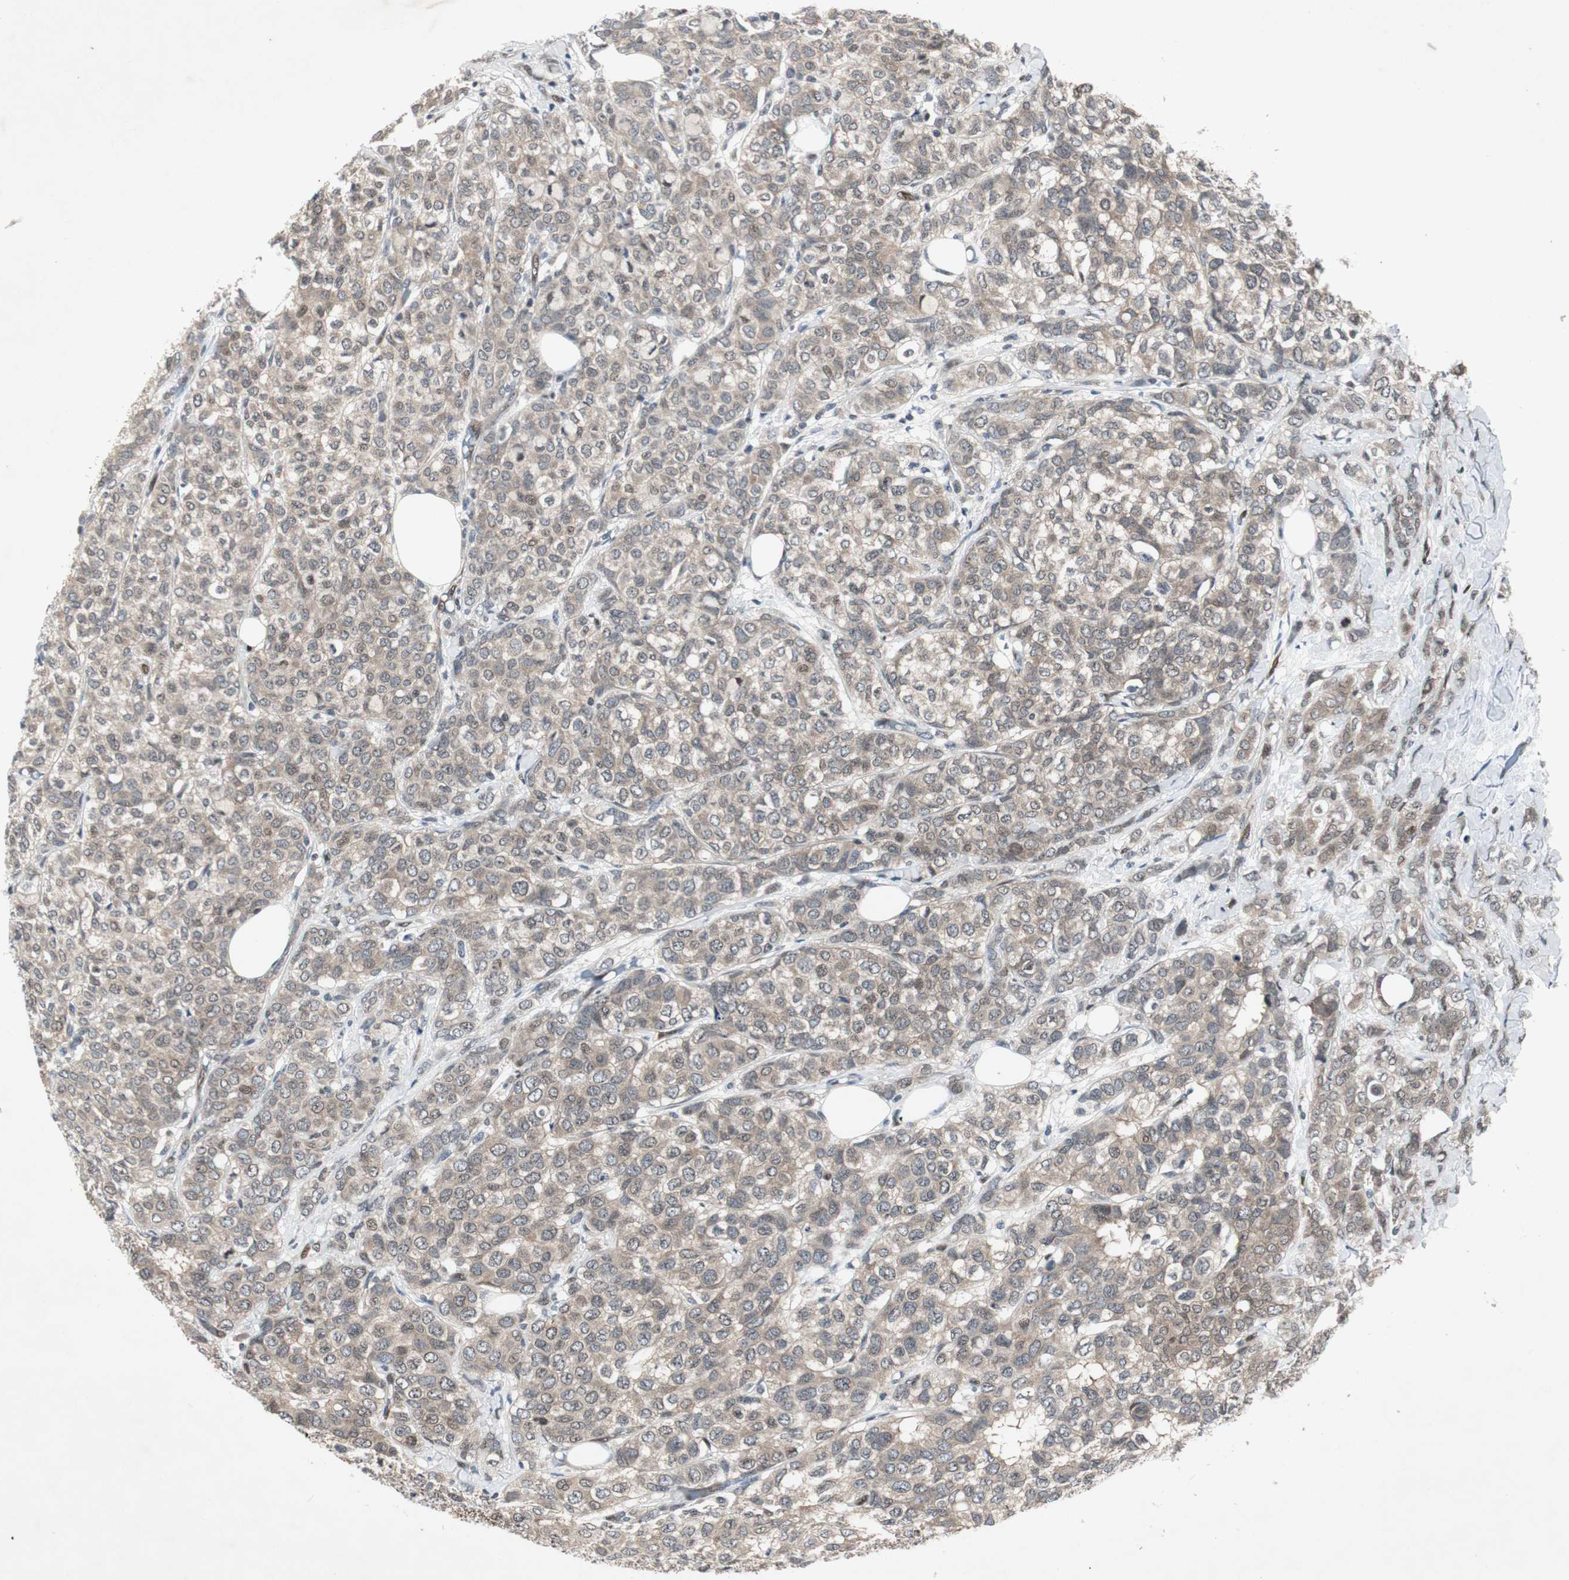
{"staining": {"intensity": "weak", "quantity": ">75%", "location": "cytoplasmic/membranous"}, "tissue": "breast cancer", "cell_type": "Tumor cells", "image_type": "cancer", "snomed": [{"axis": "morphology", "description": "Lobular carcinoma"}, {"axis": "topography", "description": "Breast"}], "caption": "Brown immunohistochemical staining in human lobular carcinoma (breast) exhibits weak cytoplasmic/membranous expression in about >75% of tumor cells.", "gene": "SMAD1", "patient": {"sex": "female", "age": 60}}